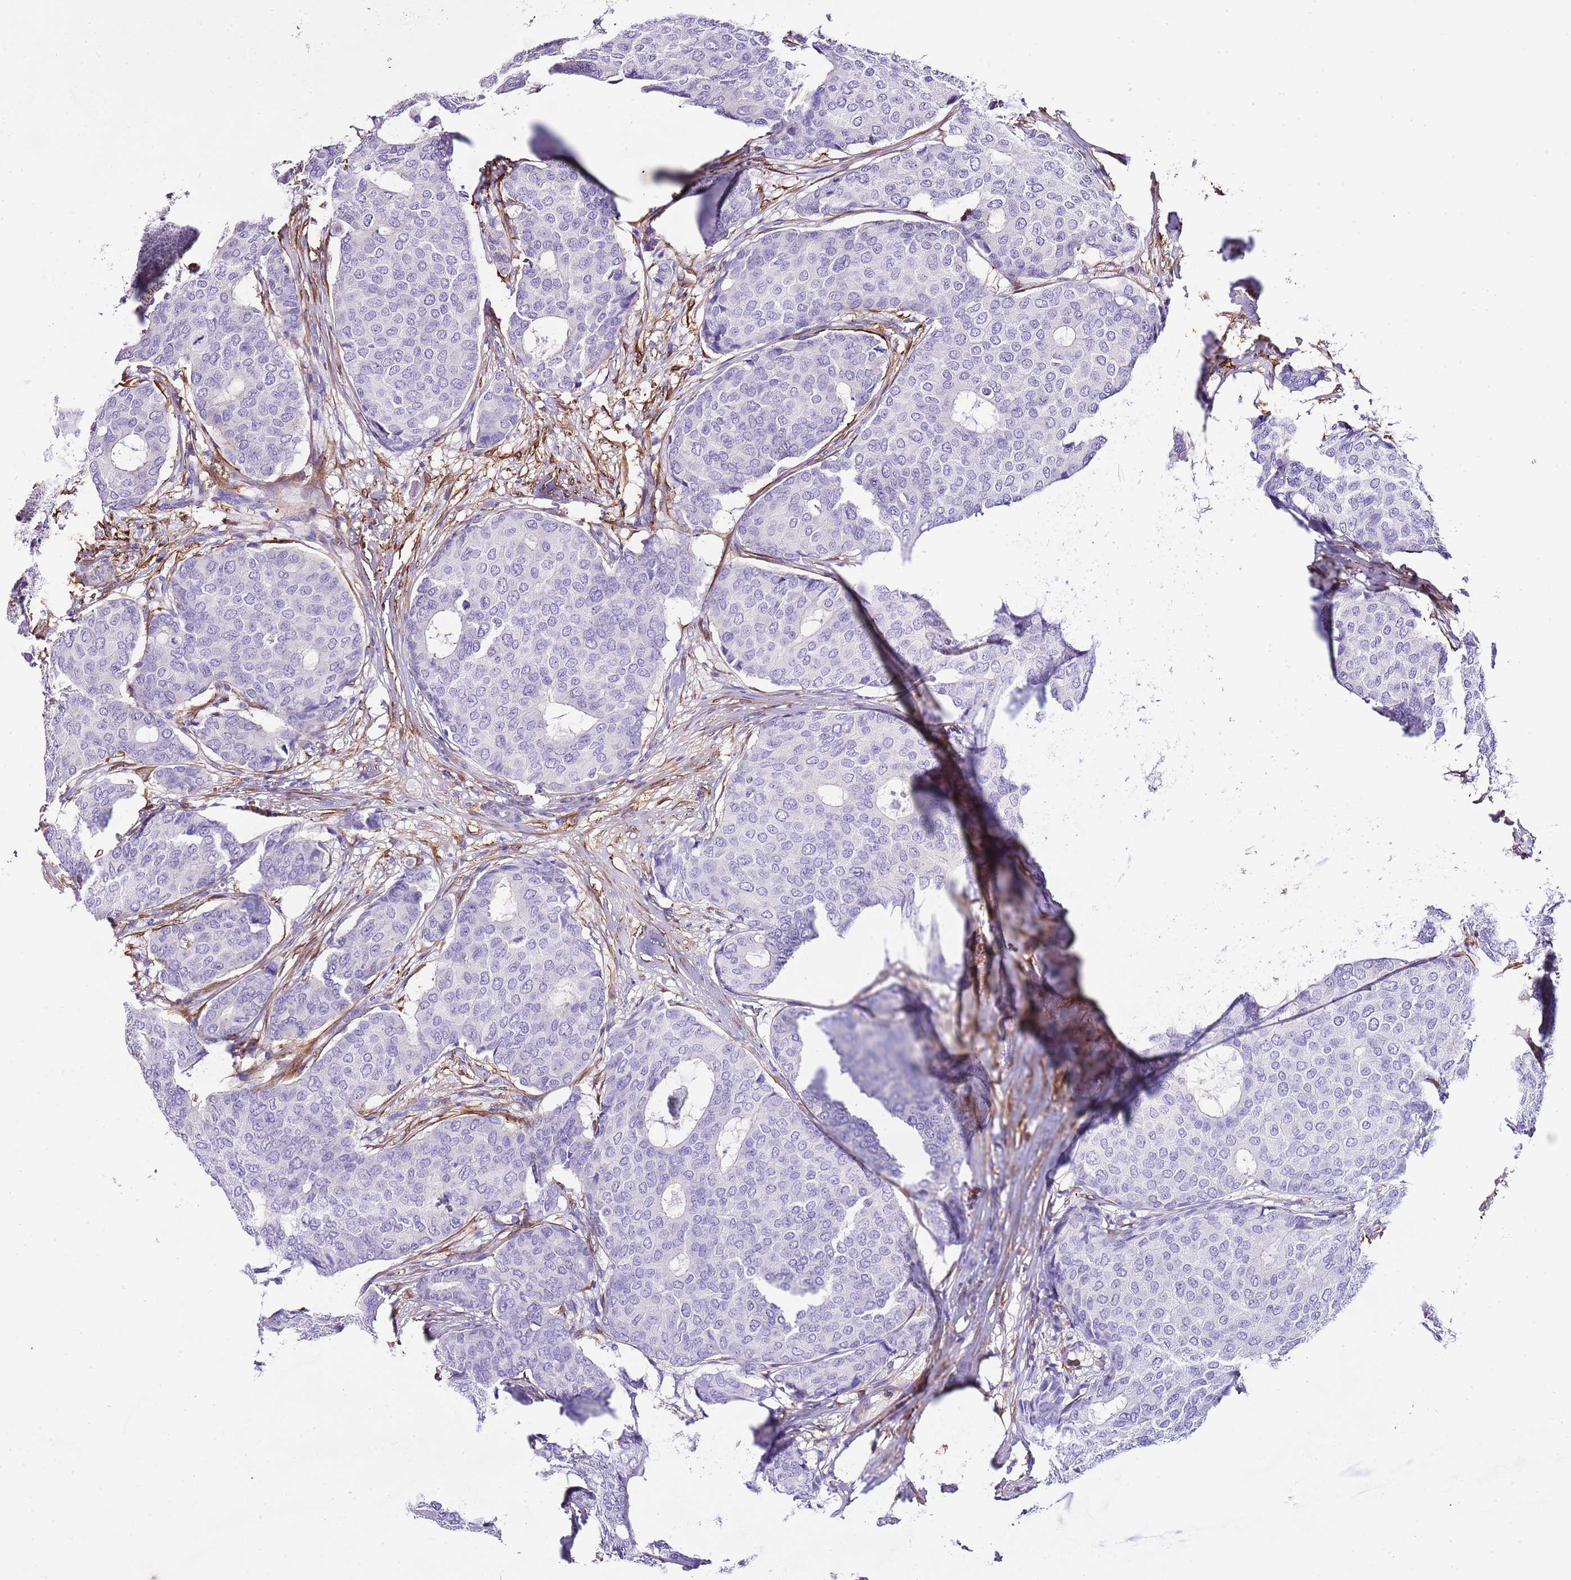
{"staining": {"intensity": "negative", "quantity": "none", "location": "none"}, "tissue": "breast cancer", "cell_type": "Tumor cells", "image_type": "cancer", "snomed": [{"axis": "morphology", "description": "Duct carcinoma"}, {"axis": "topography", "description": "Breast"}], "caption": "DAB immunohistochemical staining of breast cancer exhibits no significant expression in tumor cells.", "gene": "CNN2", "patient": {"sex": "female", "age": 75}}